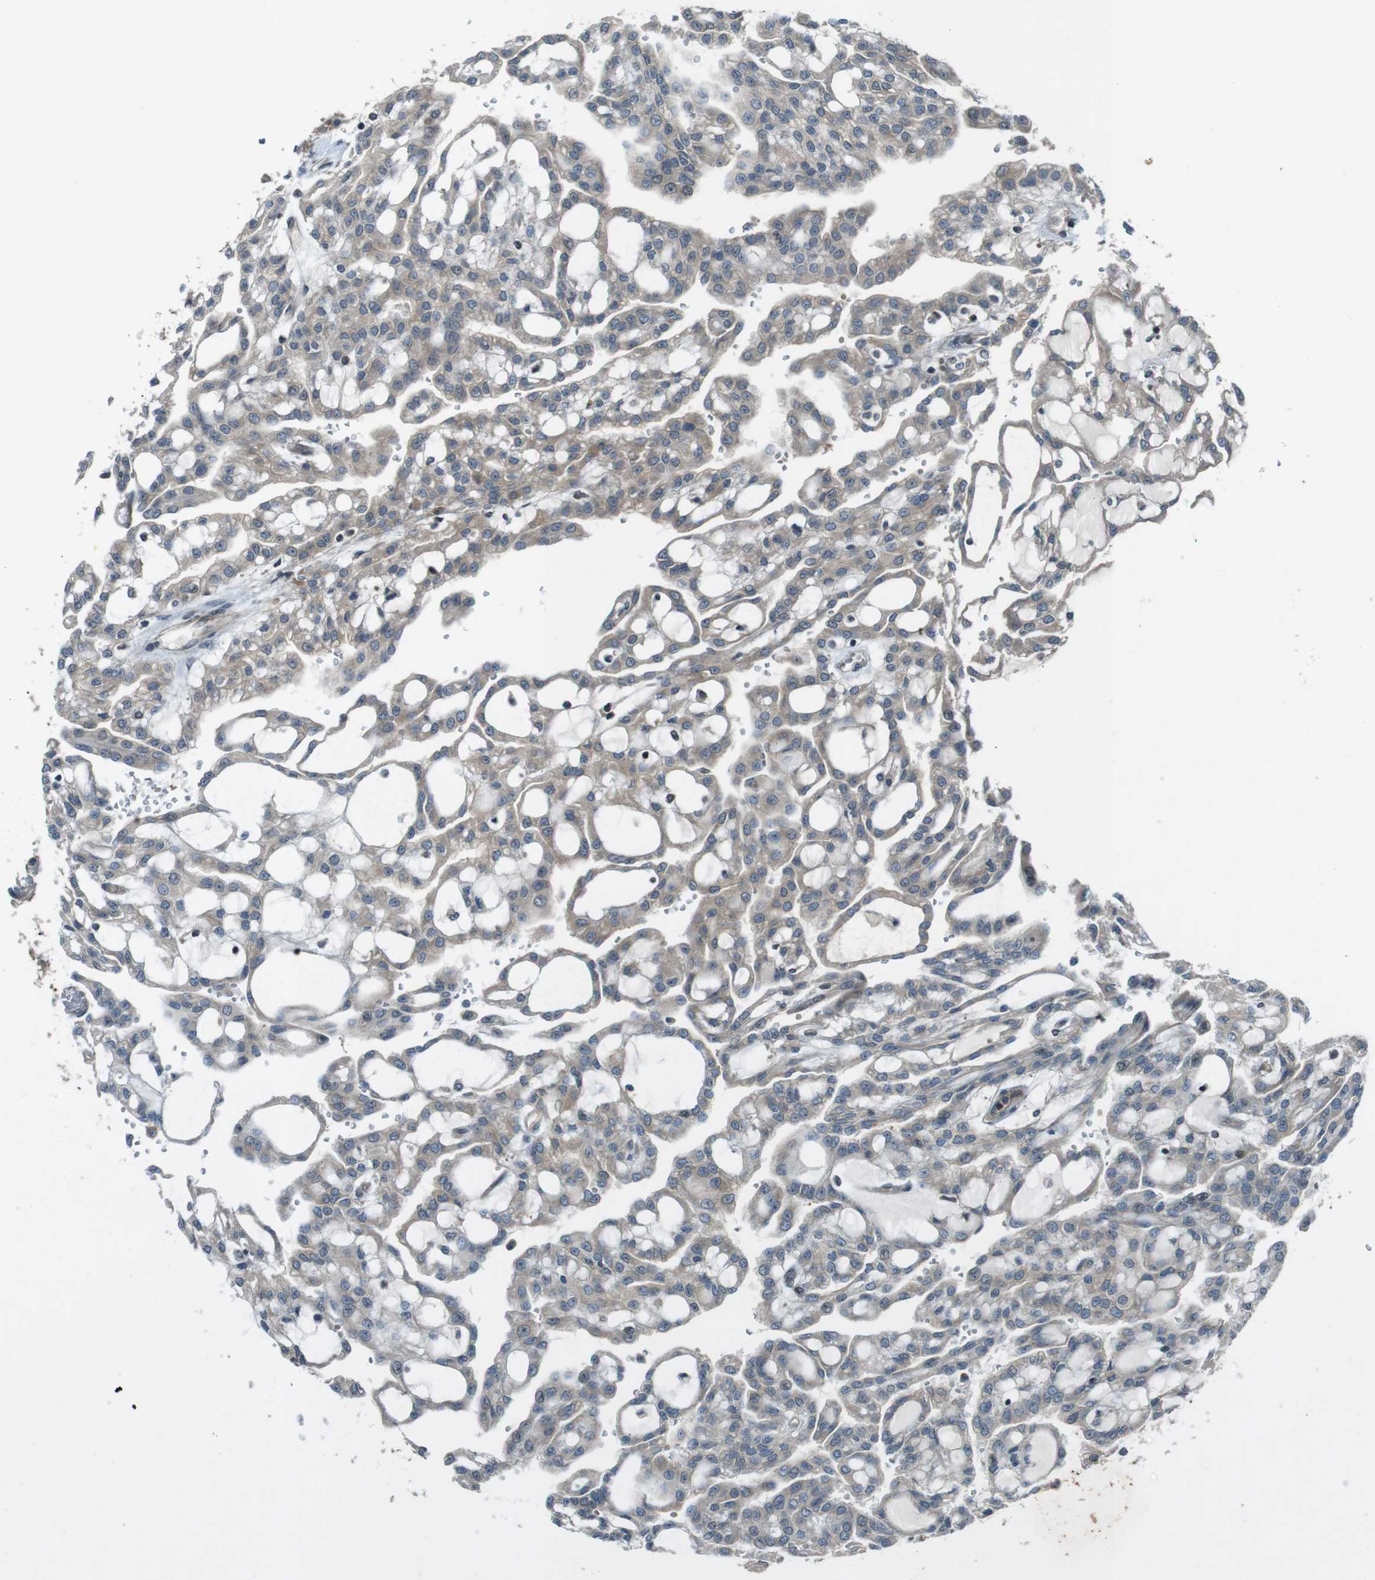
{"staining": {"intensity": "weak", "quantity": "<25%", "location": "cytoplasmic/membranous"}, "tissue": "renal cancer", "cell_type": "Tumor cells", "image_type": "cancer", "snomed": [{"axis": "morphology", "description": "Adenocarcinoma, NOS"}, {"axis": "topography", "description": "Kidney"}], "caption": "Protein analysis of renal cancer (adenocarcinoma) shows no significant staining in tumor cells.", "gene": "ZYX", "patient": {"sex": "male", "age": 63}}